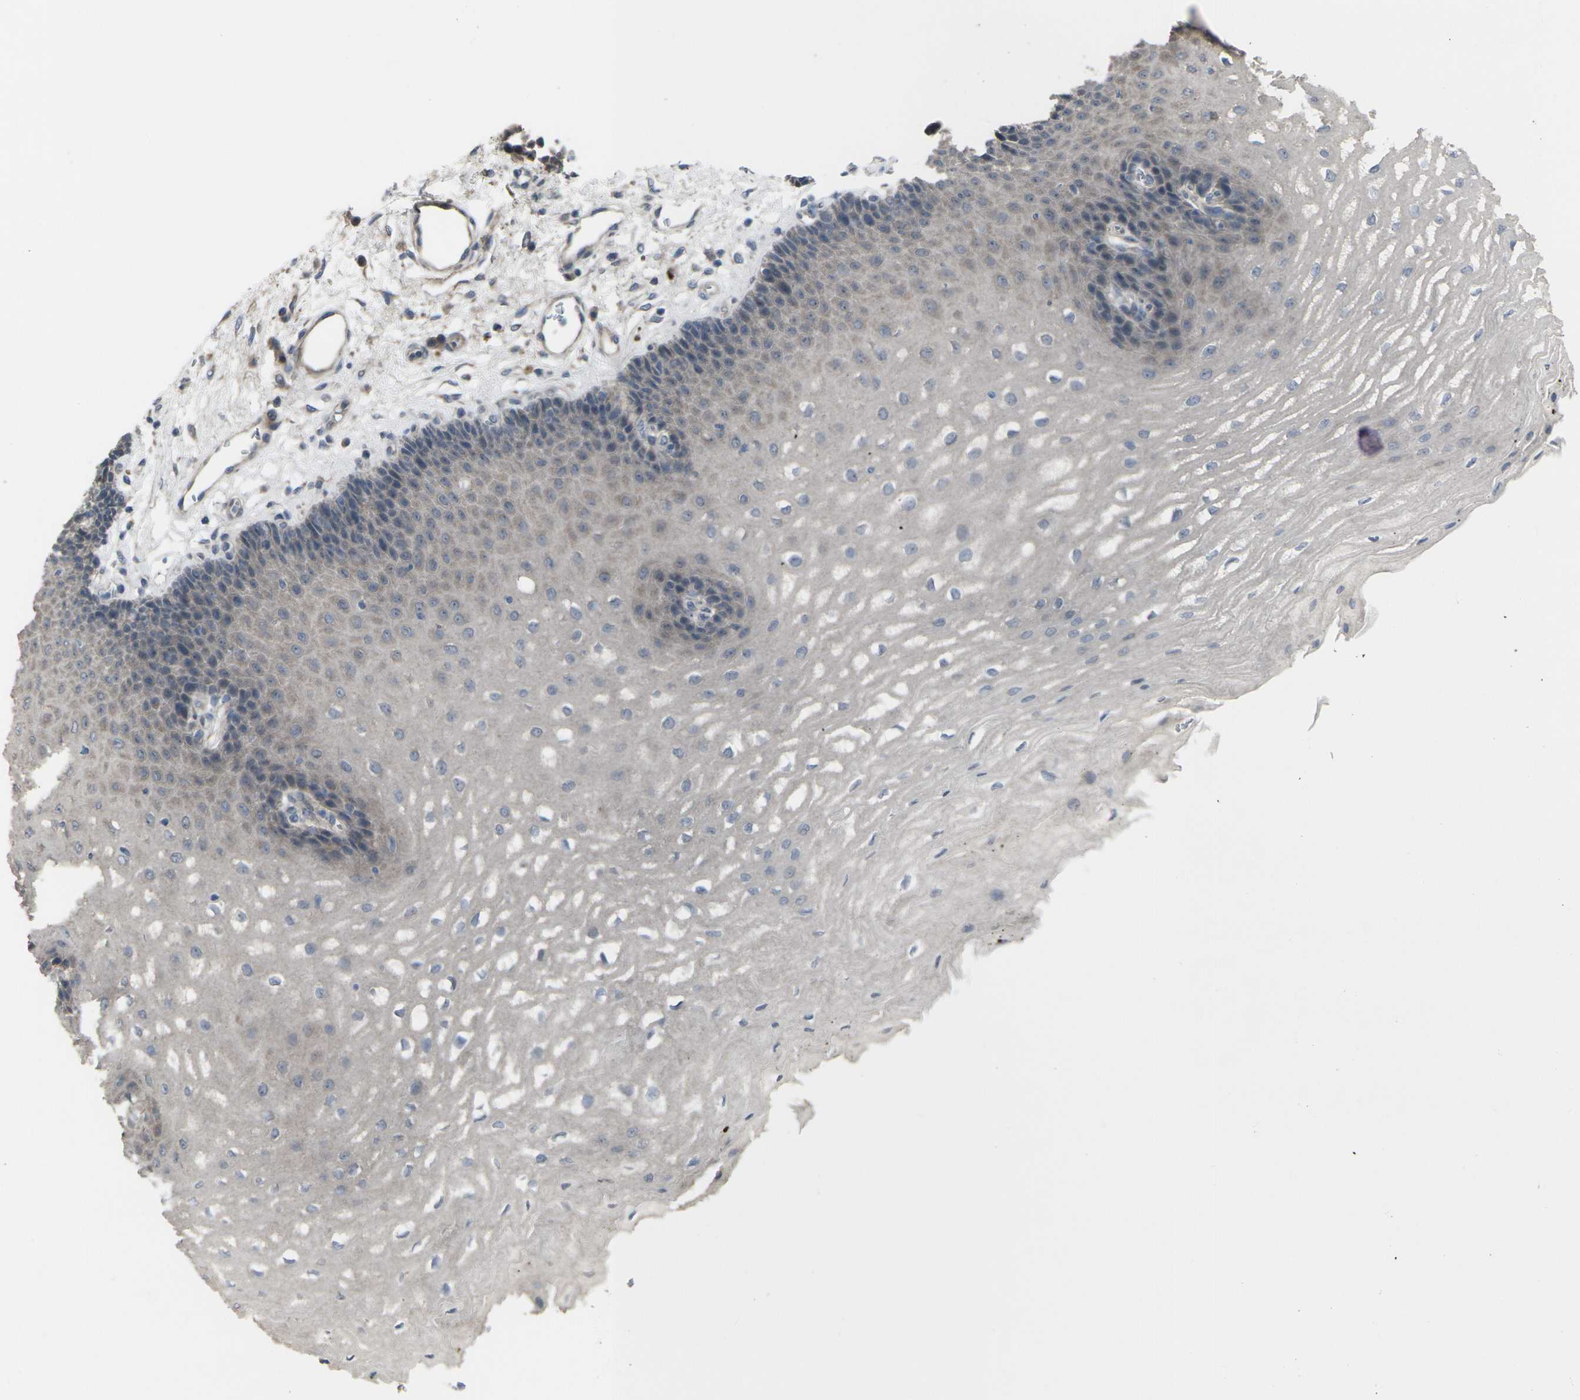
{"staining": {"intensity": "weak", "quantity": ">75%", "location": "cytoplasmic/membranous"}, "tissue": "esophagus", "cell_type": "Squamous epithelial cells", "image_type": "normal", "snomed": [{"axis": "morphology", "description": "Normal tissue, NOS"}, {"axis": "topography", "description": "Esophagus"}], "caption": "IHC (DAB) staining of benign esophagus shows weak cytoplasmic/membranous protein staining in about >75% of squamous epithelial cells.", "gene": "CCR10", "patient": {"sex": "male", "age": 54}}